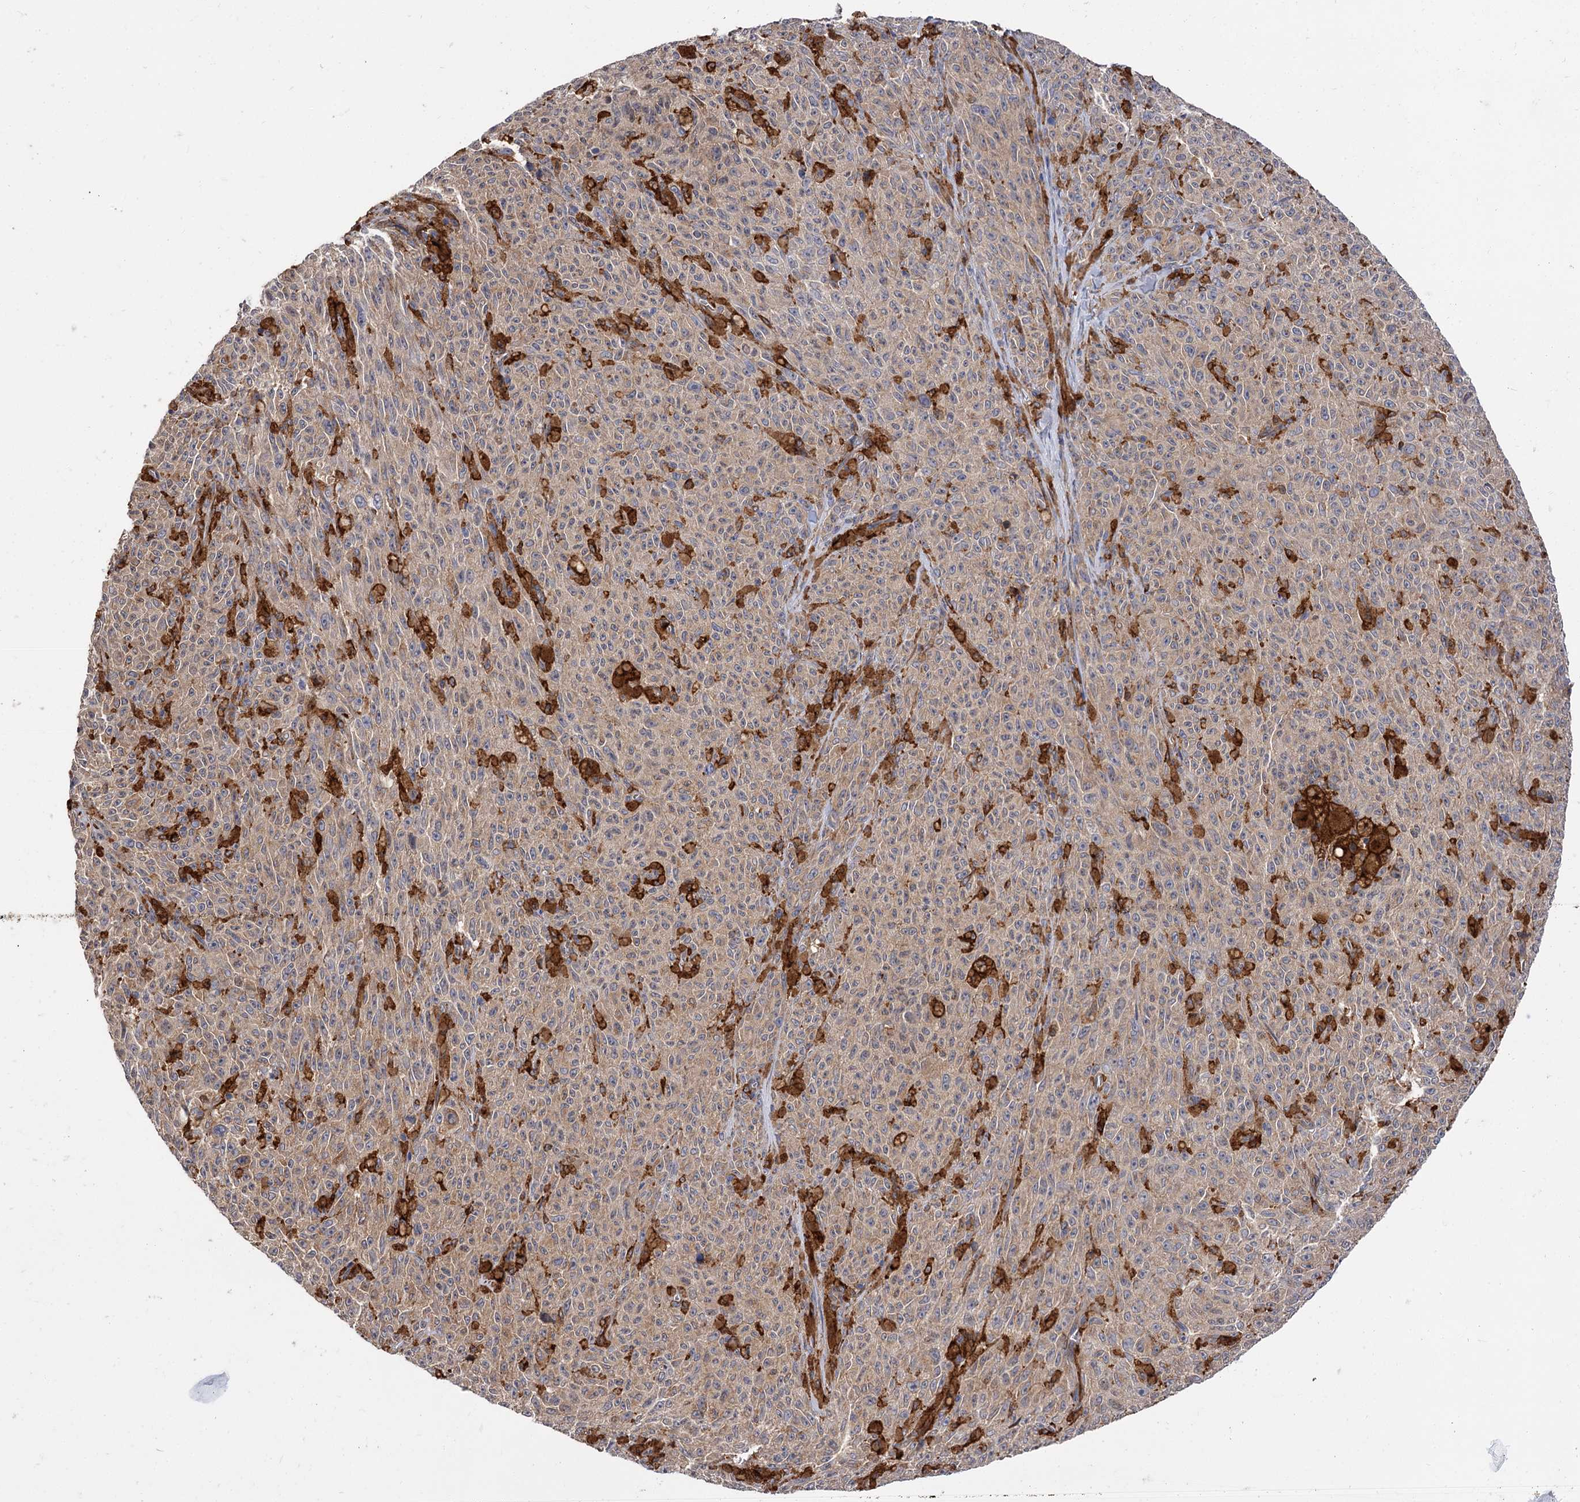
{"staining": {"intensity": "moderate", "quantity": ">75%", "location": "cytoplasmic/membranous"}, "tissue": "melanoma", "cell_type": "Tumor cells", "image_type": "cancer", "snomed": [{"axis": "morphology", "description": "Malignant melanoma, NOS"}, {"axis": "topography", "description": "Skin"}], "caption": "This is a histology image of immunohistochemistry staining of melanoma, which shows moderate expression in the cytoplasmic/membranous of tumor cells.", "gene": "PPIP5K2", "patient": {"sex": "female", "age": 82}}